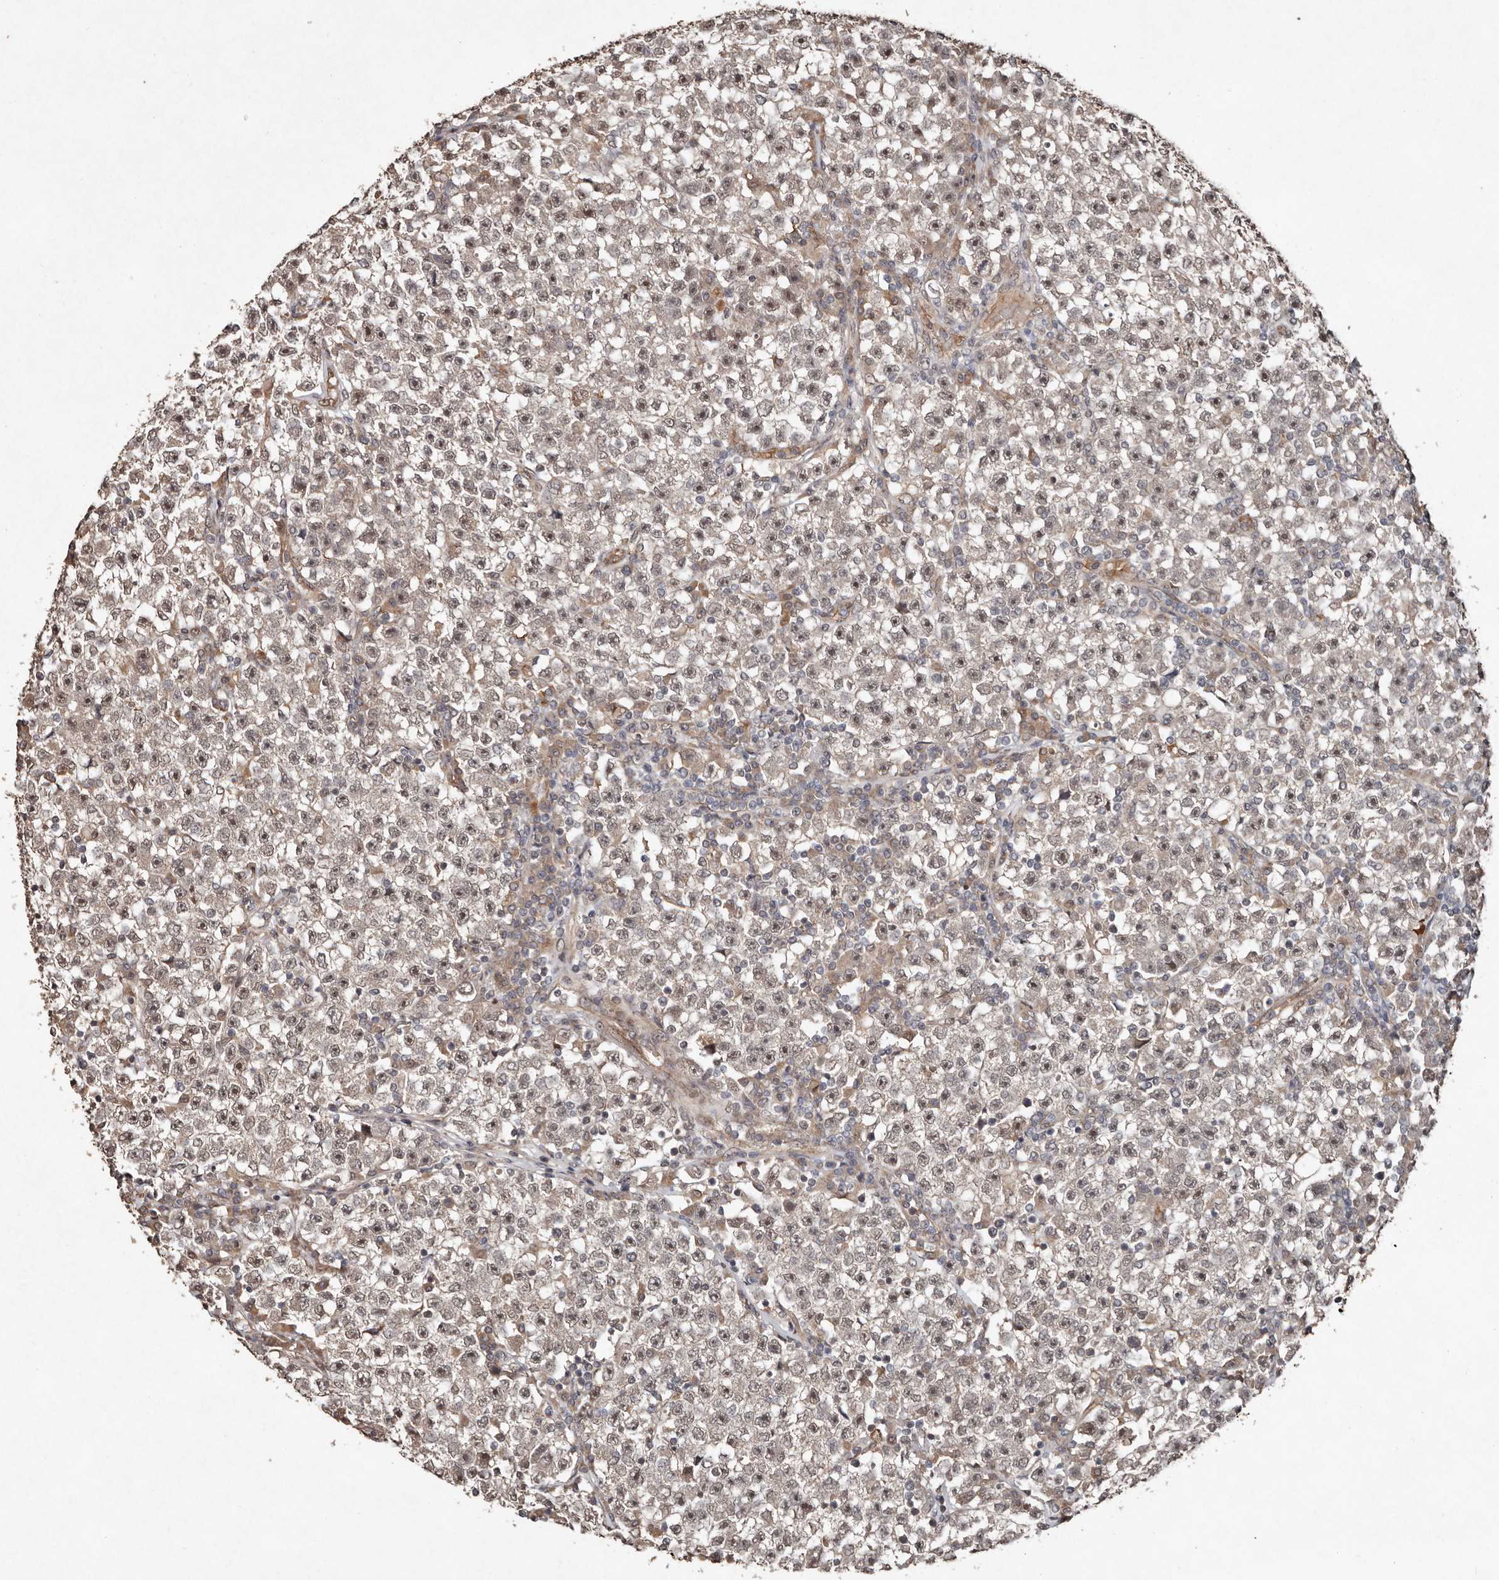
{"staining": {"intensity": "moderate", "quantity": "25%-75%", "location": "nuclear"}, "tissue": "testis cancer", "cell_type": "Tumor cells", "image_type": "cancer", "snomed": [{"axis": "morphology", "description": "Seminoma, NOS"}, {"axis": "topography", "description": "Testis"}], "caption": "This is a micrograph of IHC staining of testis seminoma, which shows moderate staining in the nuclear of tumor cells.", "gene": "DIP2C", "patient": {"sex": "male", "age": 22}}